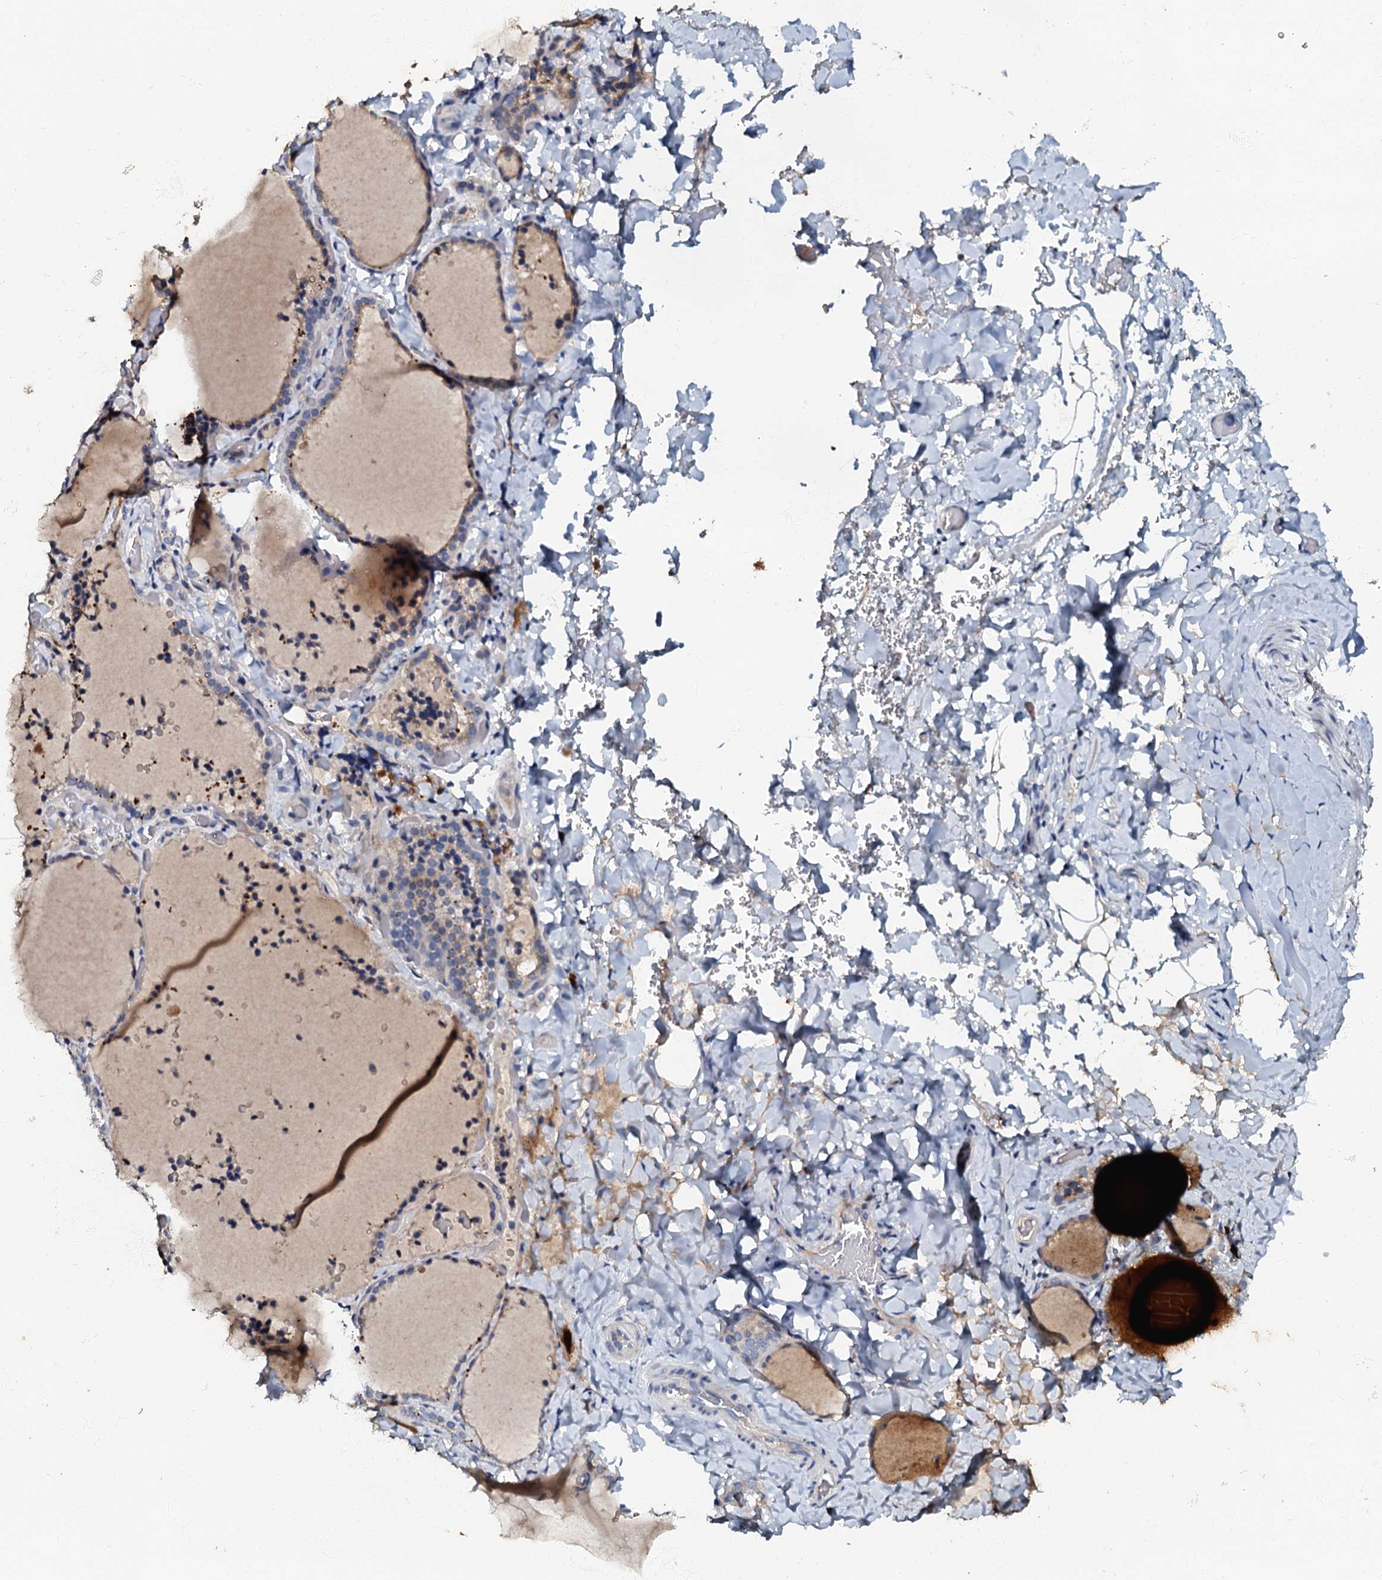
{"staining": {"intensity": "weak", "quantity": "<25%", "location": "cytoplasmic/membranous"}, "tissue": "thyroid gland", "cell_type": "Glandular cells", "image_type": "normal", "snomed": [{"axis": "morphology", "description": "Normal tissue, NOS"}, {"axis": "topography", "description": "Thyroid gland"}], "caption": "Glandular cells show no significant protein positivity in normal thyroid gland.", "gene": "OLAH", "patient": {"sex": "female", "age": 22}}